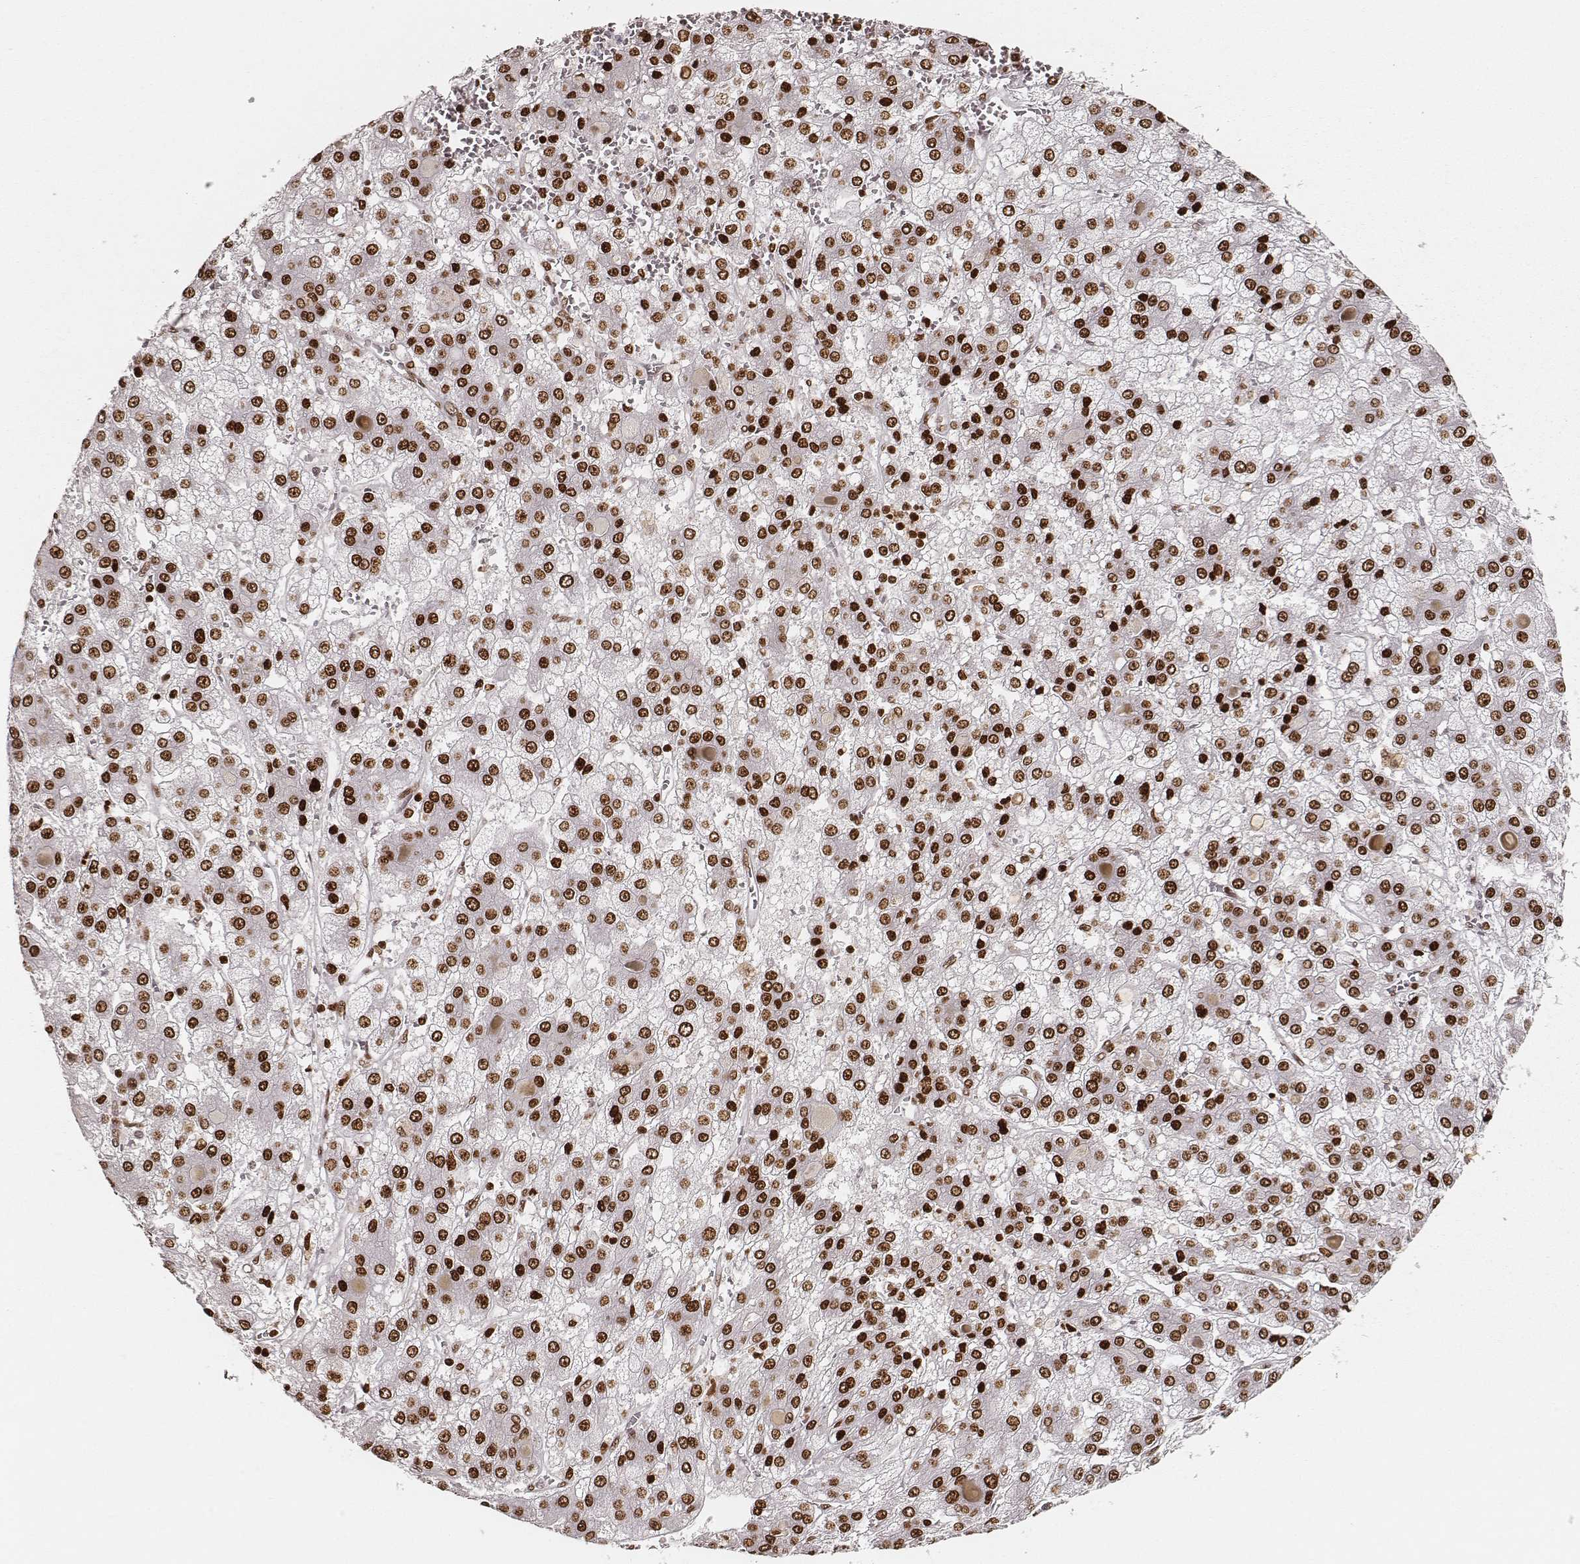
{"staining": {"intensity": "strong", "quantity": ">75%", "location": "nuclear"}, "tissue": "liver cancer", "cell_type": "Tumor cells", "image_type": "cancer", "snomed": [{"axis": "morphology", "description": "Carcinoma, Hepatocellular, NOS"}, {"axis": "topography", "description": "Liver"}], "caption": "Tumor cells exhibit high levels of strong nuclear staining in about >75% of cells in liver cancer (hepatocellular carcinoma).", "gene": "PARP1", "patient": {"sex": "male", "age": 73}}